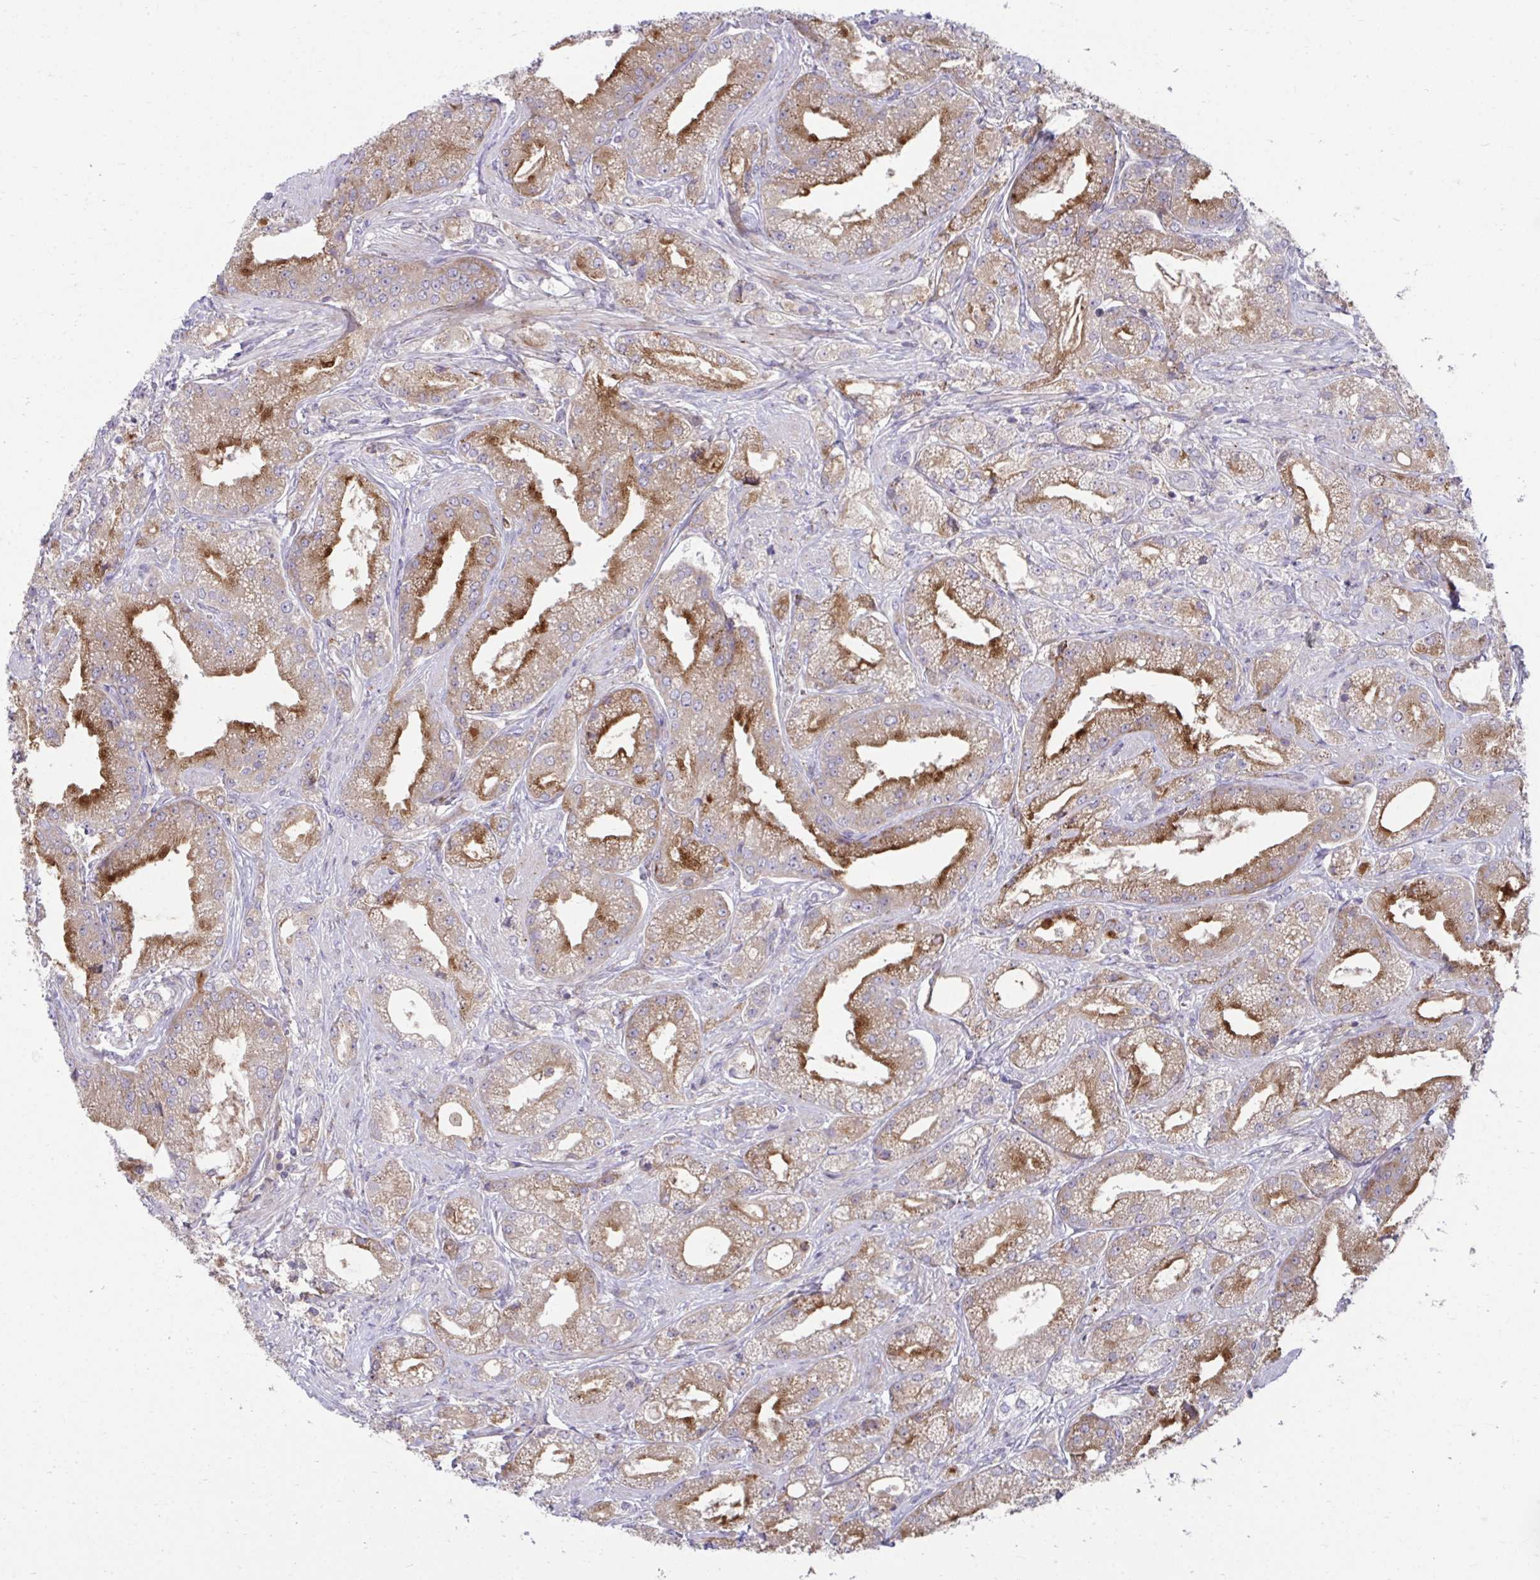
{"staining": {"intensity": "moderate", "quantity": ">75%", "location": "cytoplasmic/membranous"}, "tissue": "prostate cancer", "cell_type": "Tumor cells", "image_type": "cancer", "snomed": [{"axis": "morphology", "description": "Adenocarcinoma, High grade"}, {"axis": "topography", "description": "Prostate"}], "caption": "This is an image of immunohistochemistry staining of prostate cancer, which shows moderate positivity in the cytoplasmic/membranous of tumor cells.", "gene": "C16orf54", "patient": {"sex": "male", "age": 61}}